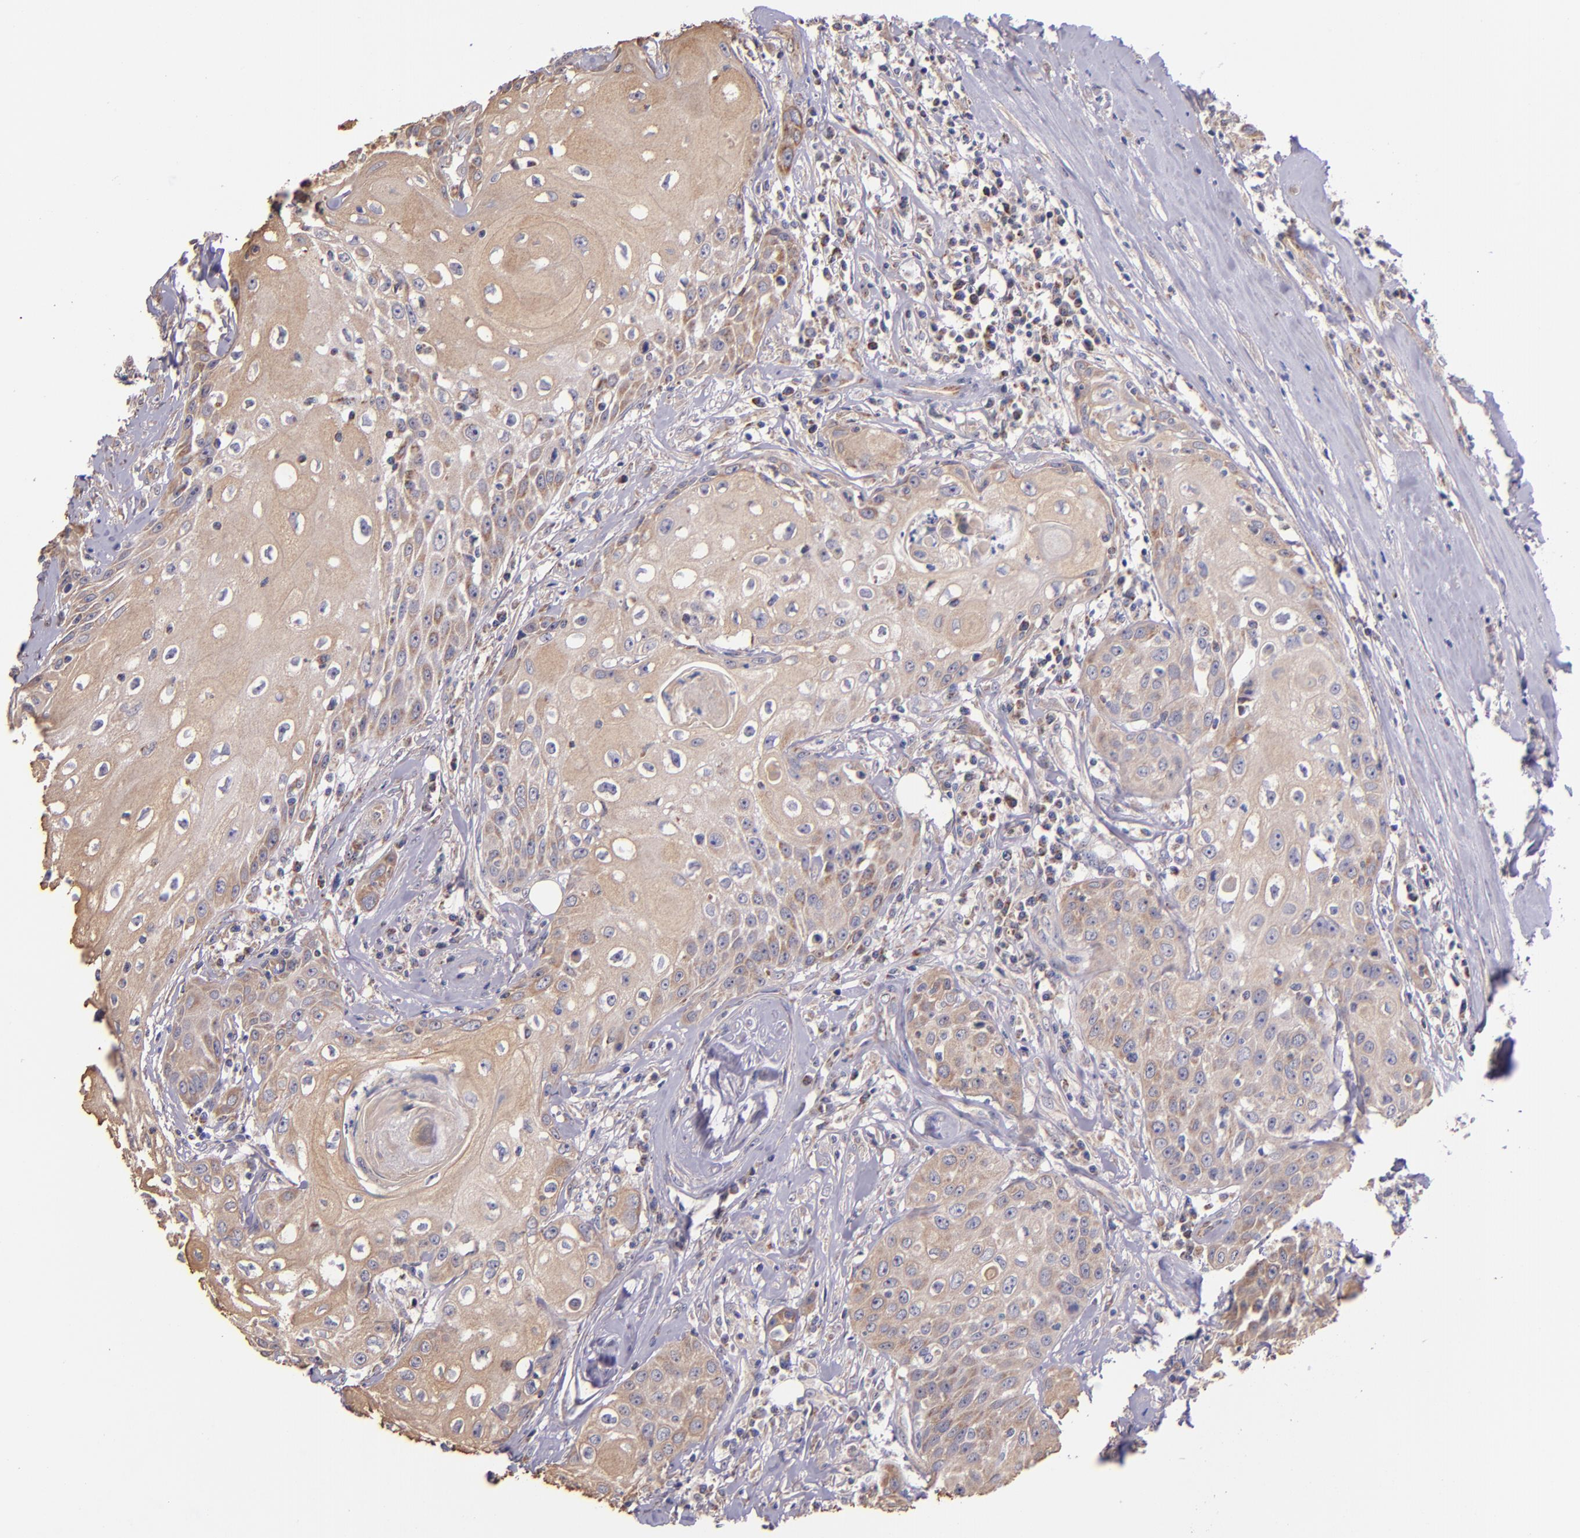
{"staining": {"intensity": "moderate", "quantity": ">75%", "location": "cytoplasmic/membranous"}, "tissue": "head and neck cancer", "cell_type": "Tumor cells", "image_type": "cancer", "snomed": [{"axis": "morphology", "description": "Squamous cell carcinoma, NOS"}, {"axis": "topography", "description": "Oral tissue"}, {"axis": "topography", "description": "Head-Neck"}], "caption": "A medium amount of moderate cytoplasmic/membranous positivity is appreciated in approximately >75% of tumor cells in head and neck cancer (squamous cell carcinoma) tissue.", "gene": "SHC1", "patient": {"sex": "female", "age": 82}}